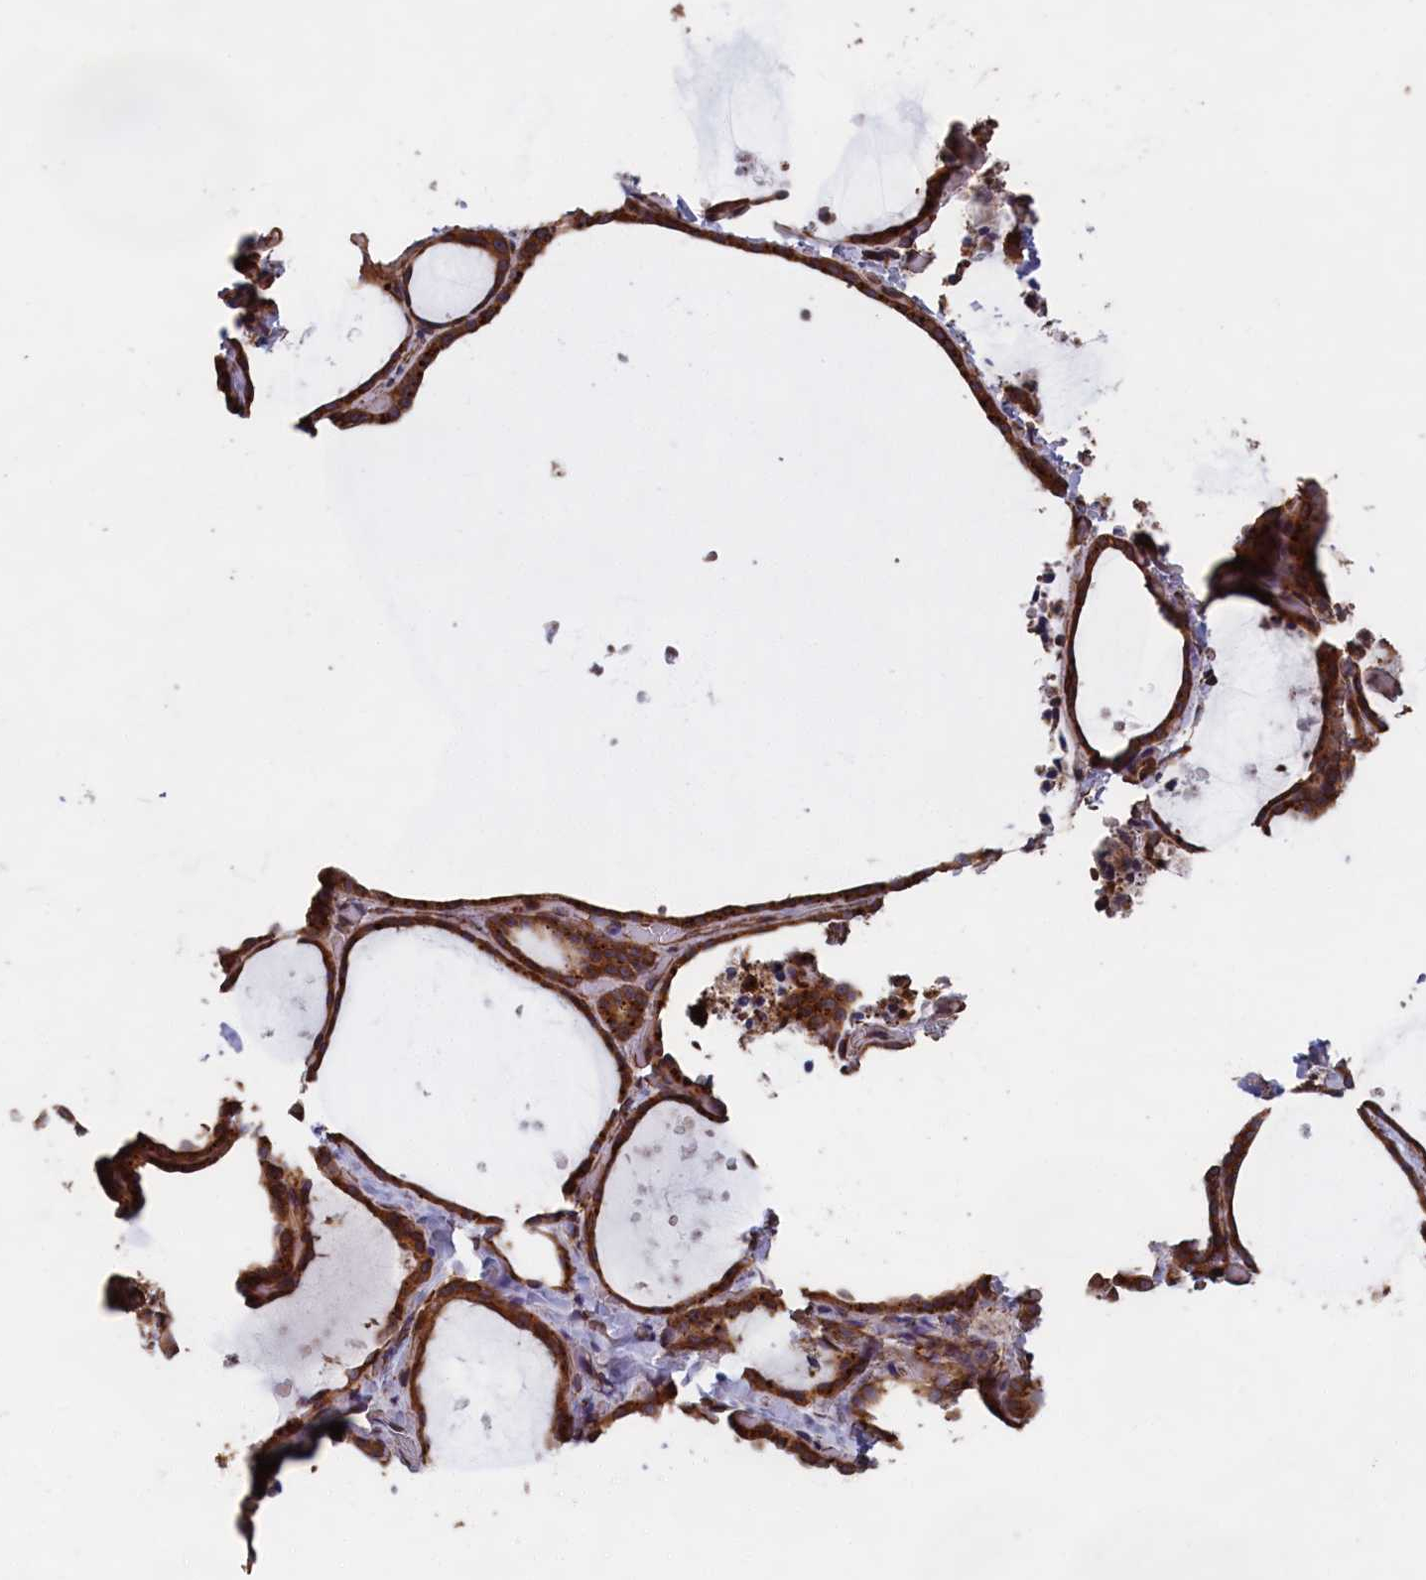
{"staining": {"intensity": "strong", "quantity": ">75%", "location": "cytoplasmic/membranous"}, "tissue": "thyroid gland", "cell_type": "Glandular cells", "image_type": "normal", "snomed": [{"axis": "morphology", "description": "Normal tissue, NOS"}, {"axis": "topography", "description": "Thyroid gland"}], "caption": "High-magnification brightfield microscopy of unremarkable thyroid gland stained with DAB (brown) and counterstained with hematoxylin (blue). glandular cells exhibit strong cytoplasmic/membranous expression is seen in approximately>75% of cells.", "gene": "CCDC124", "patient": {"sex": "female", "age": 44}}